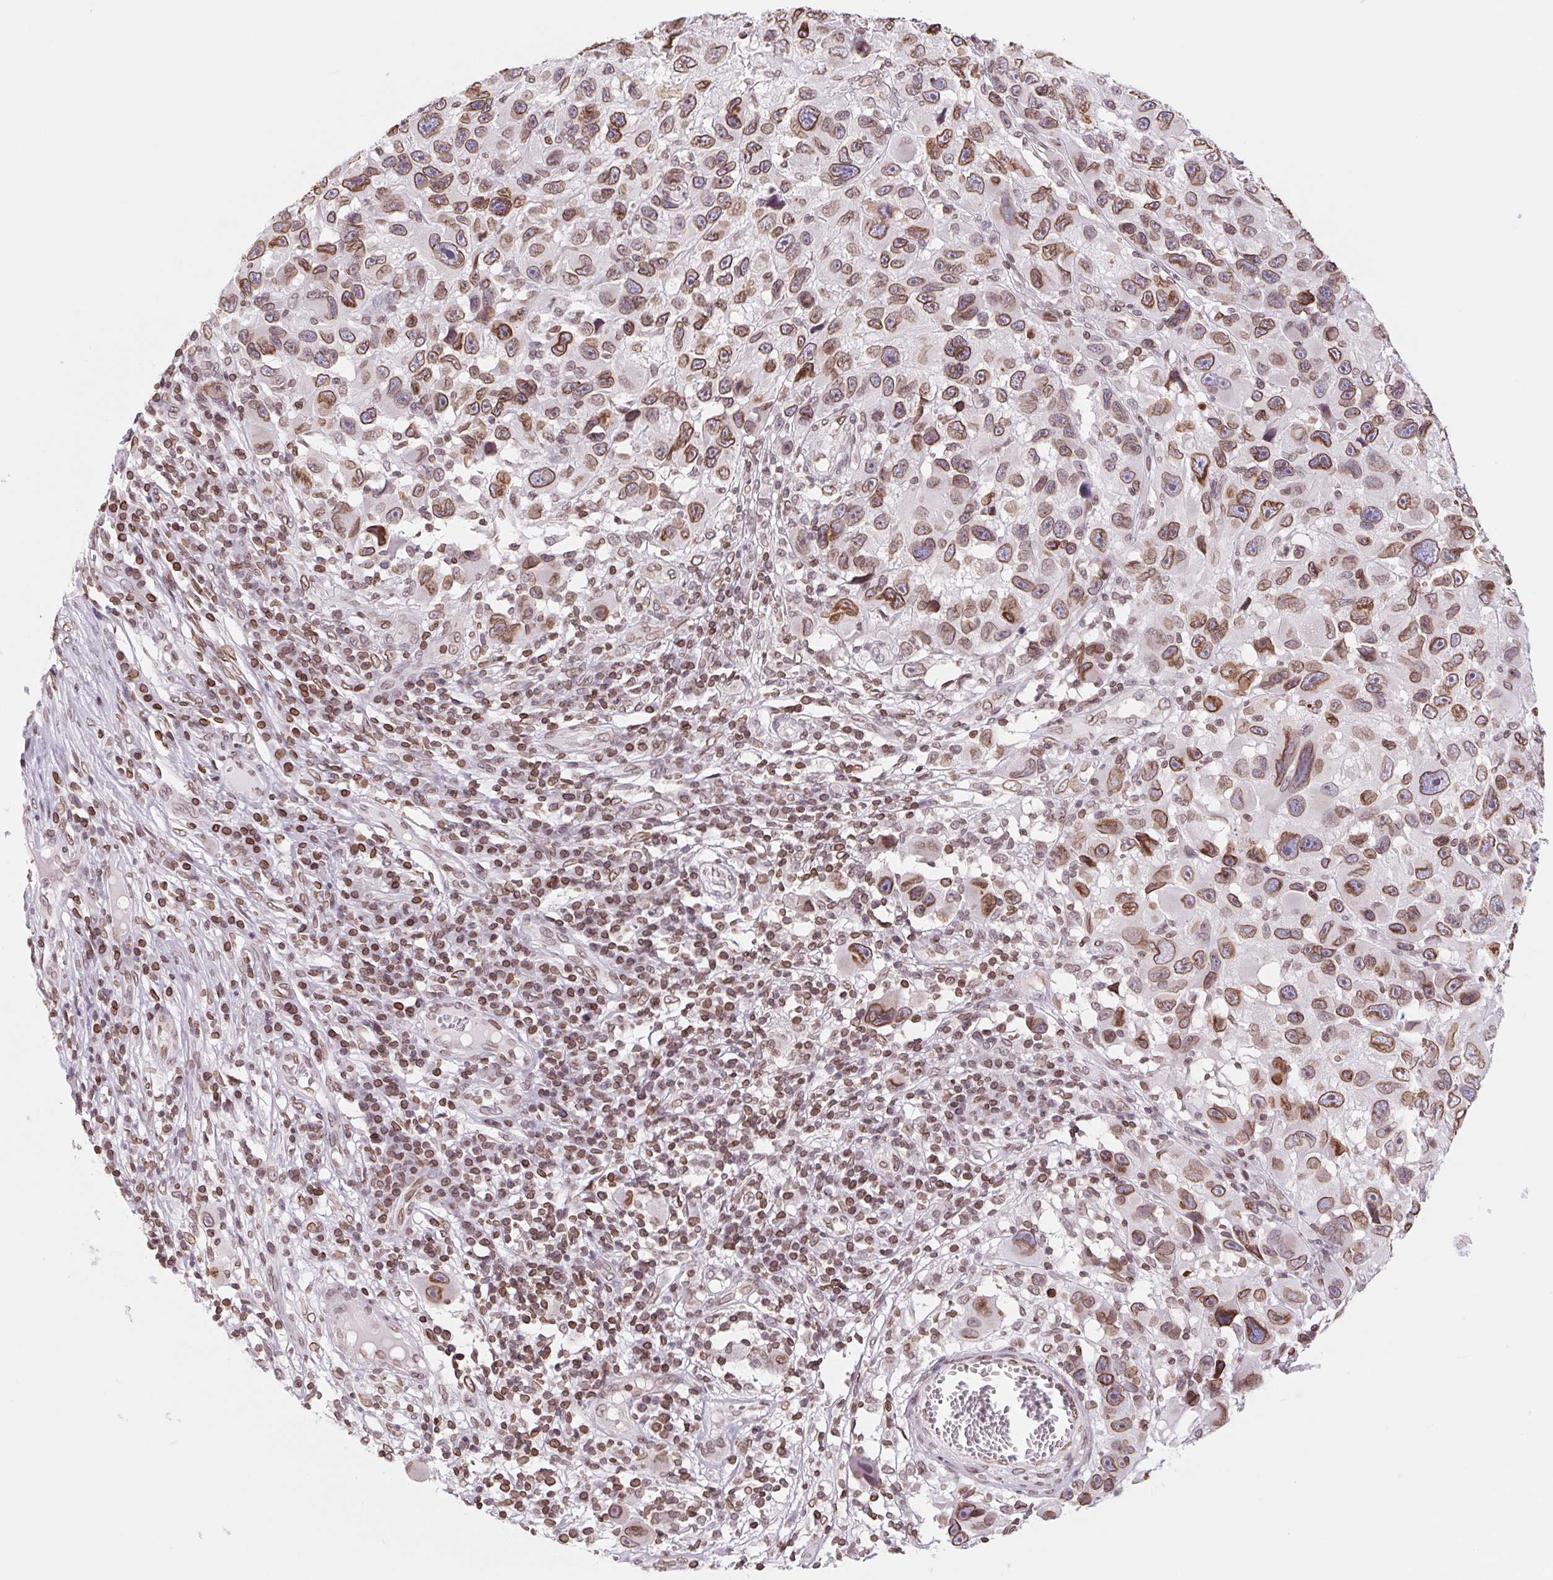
{"staining": {"intensity": "moderate", "quantity": ">75%", "location": "cytoplasmic/membranous,nuclear"}, "tissue": "melanoma", "cell_type": "Tumor cells", "image_type": "cancer", "snomed": [{"axis": "morphology", "description": "Malignant melanoma, NOS"}, {"axis": "topography", "description": "Skin"}], "caption": "Melanoma was stained to show a protein in brown. There is medium levels of moderate cytoplasmic/membranous and nuclear staining in about >75% of tumor cells.", "gene": "LMNB2", "patient": {"sex": "male", "age": 53}}